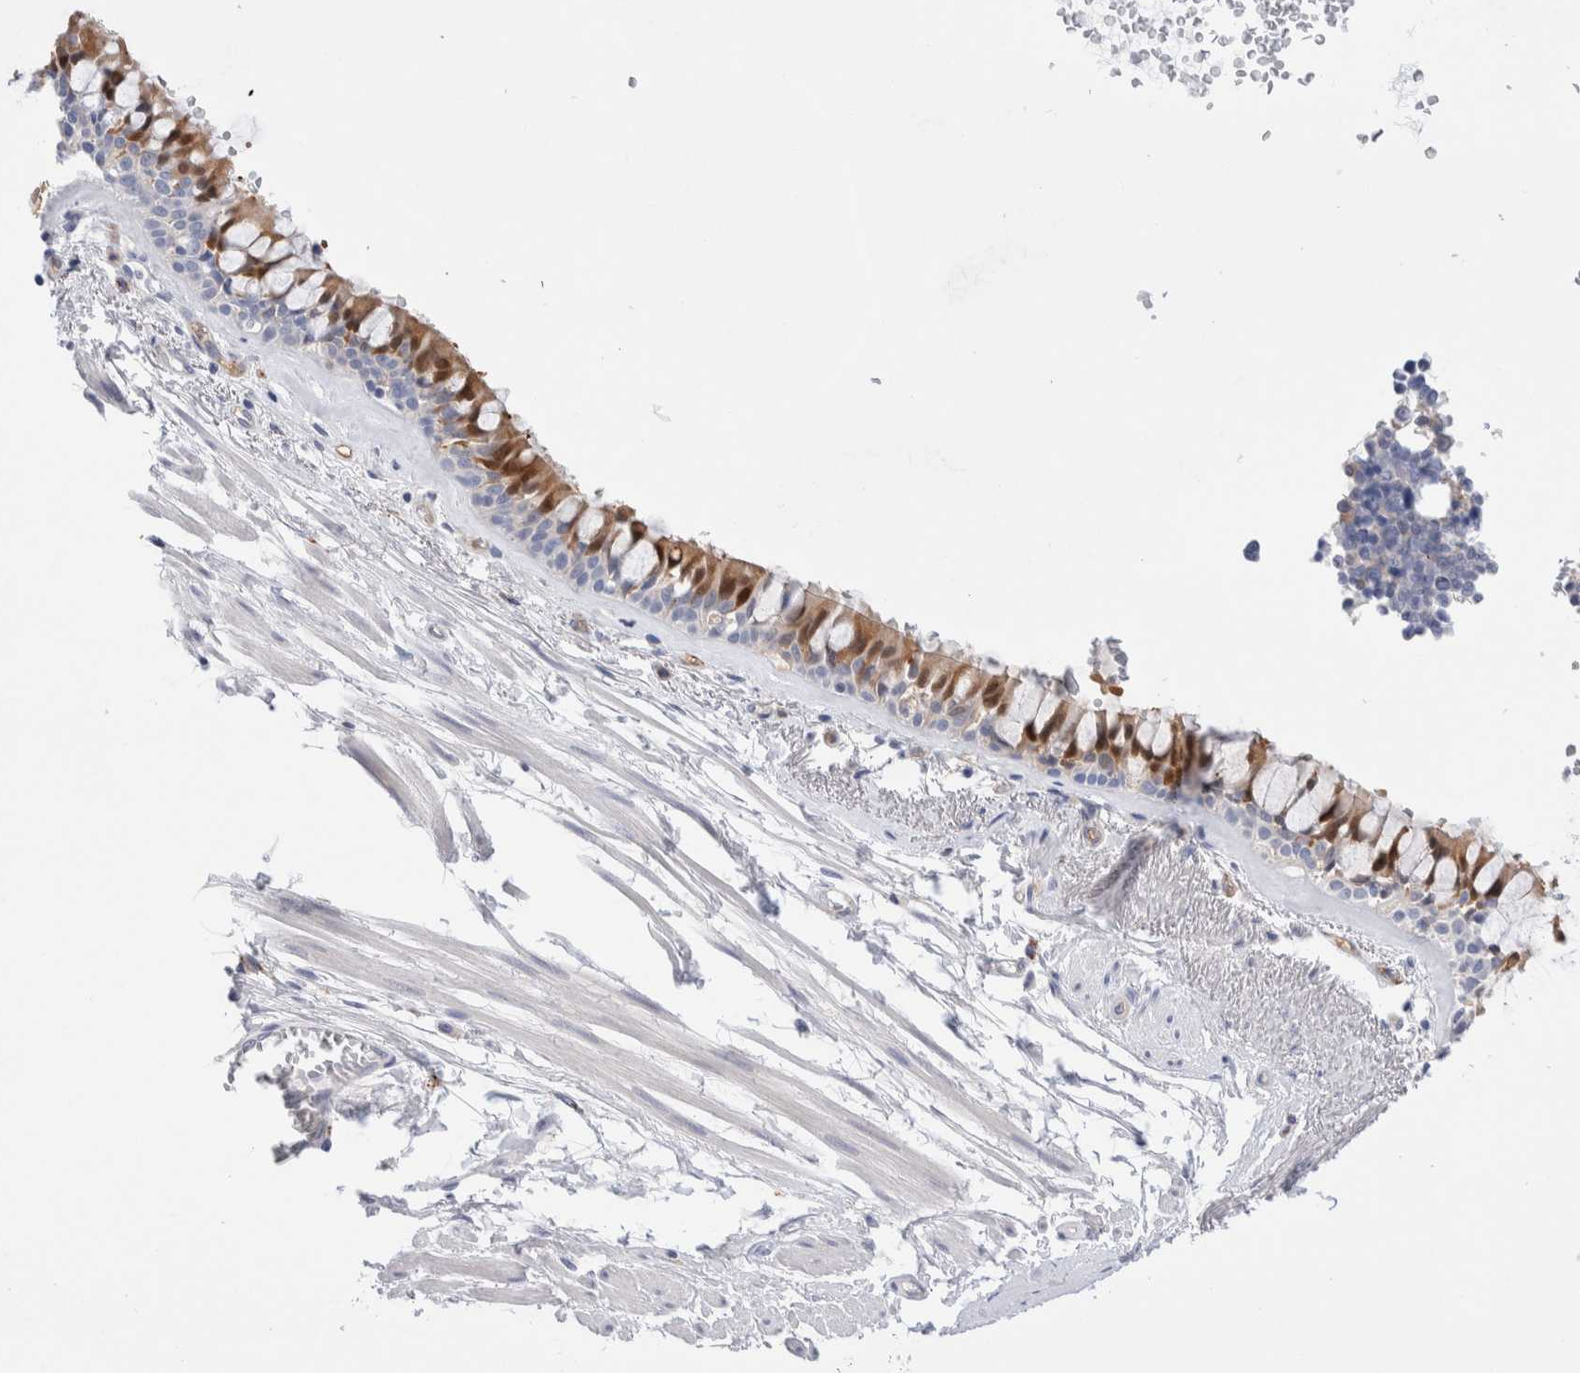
{"staining": {"intensity": "moderate", "quantity": ">75%", "location": "cytoplasmic/membranous,nuclear"}, "tissue": "bronchus", "cell_type": "Respiratory epithelial cells", "image_type": "normal", "snomed": [{"axis": "morphology", "description": "Normal tissue, NOS"}, {"axis": "topography", "description": "Bronchus"}], "caption": "A brown stain labels moderate cytoplasmic/membranous,nuclear expression of a protein in respiratory epithelial cells of unremarkable bronchus. The staining was performed using DAB (3,3'-diaminobenzidine), with brown indicating positive protein expression. Nuclei are stained blue with hematoxylin.", "gene": "METRNL", "patient": {"sex": "male", "age": 66}}